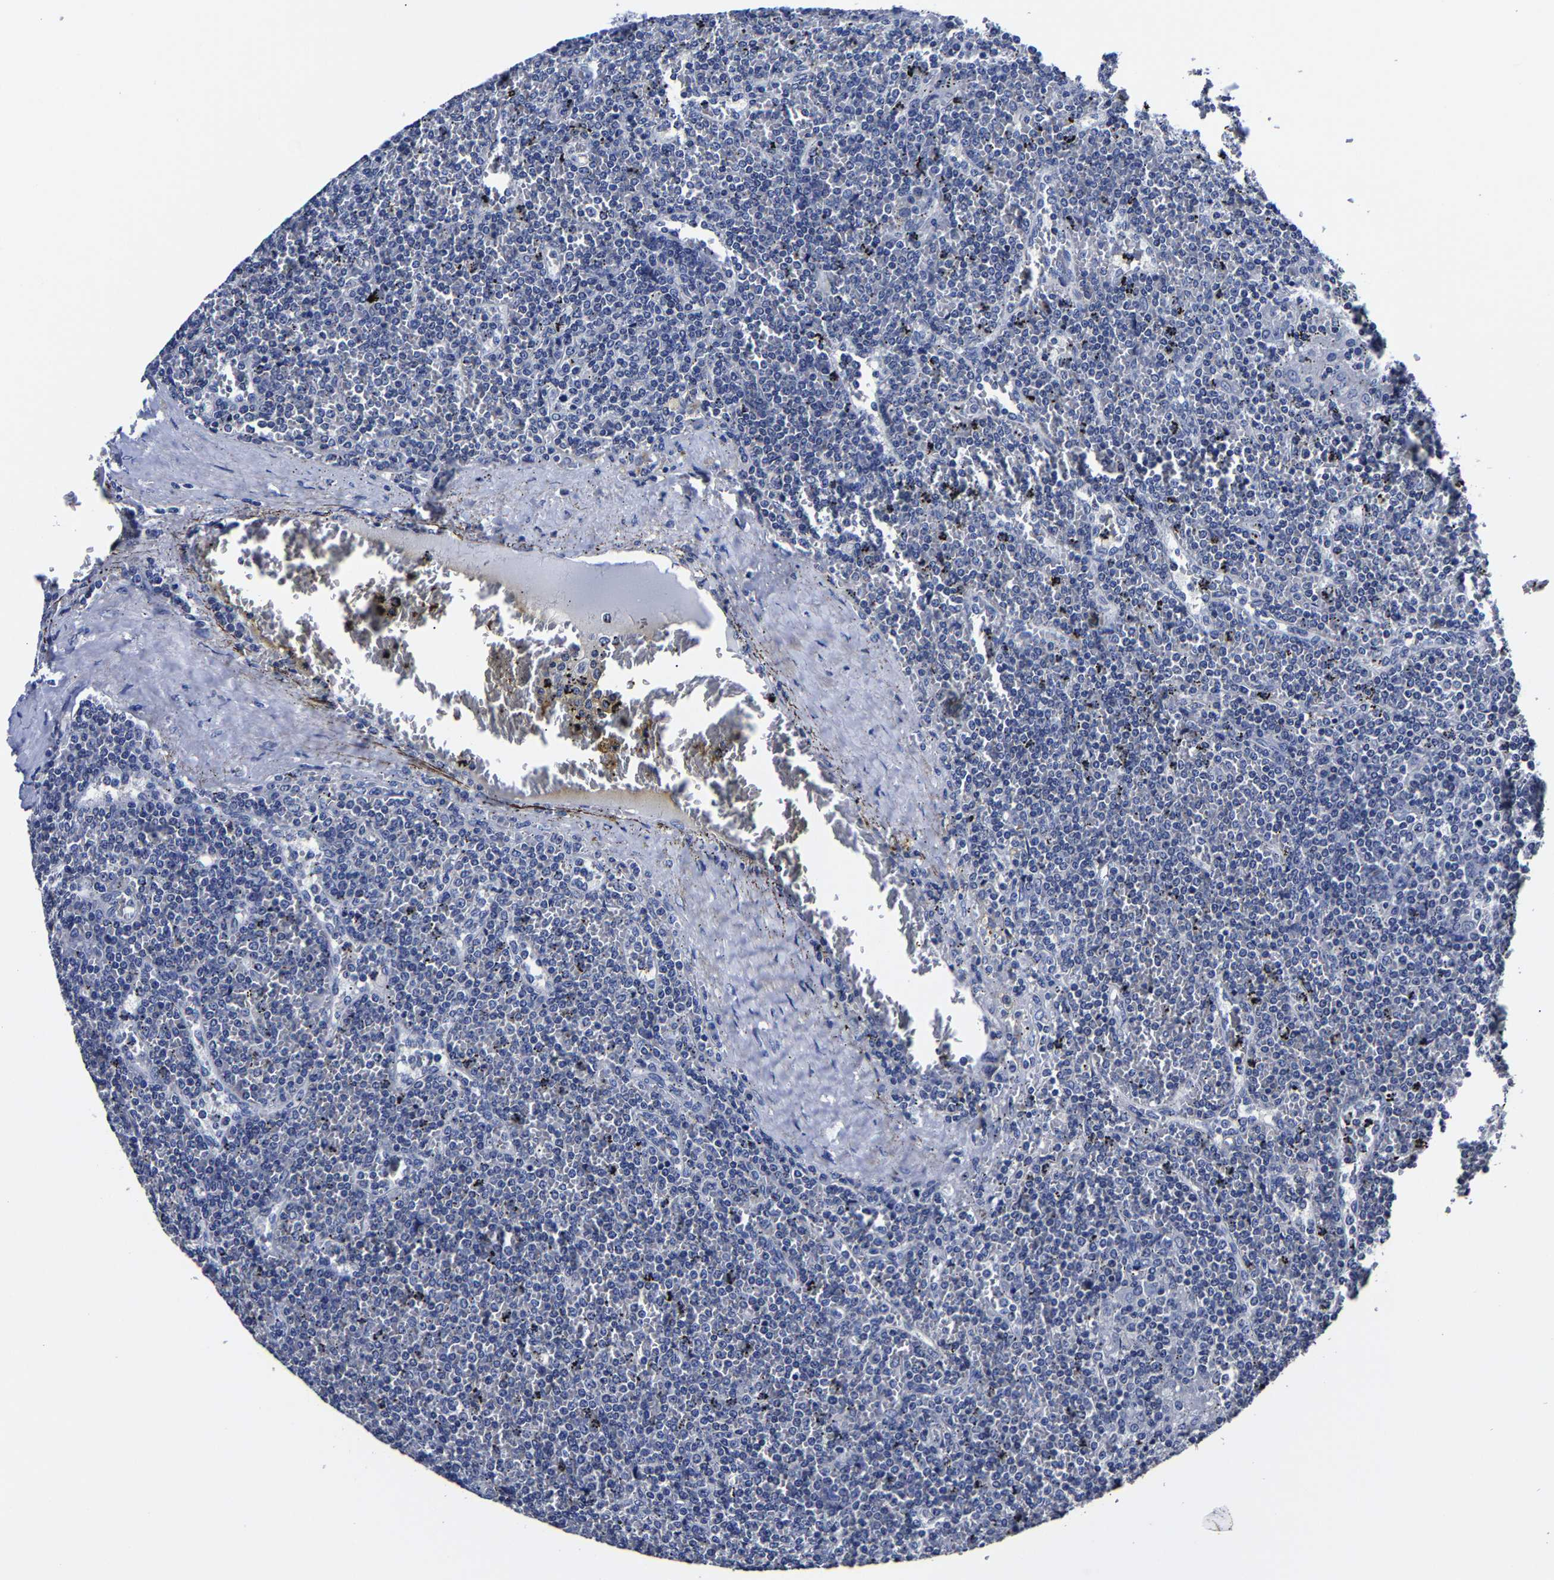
{"staining": {"intensity": "negative", "quantity": "none", "location": "none"}, "tissue": "lymphoma", "cell_type": "Tumor cells", "image_type": "cancer", "snomed": [{"axis": "morphology", "description": "Malignant lymphoma, non-Hodgkin's type, Low grade"}, {"axis": "topography", "description": "Spleen"}], "caption": "High power microscopy micrograph of an immunohistochemistry histopathology image of malignant lymphoma, non-Hodgkin's type (low-grade), revealing no significant positivity in tumor cells. Nuclei are stained in blue.", "gene": "AKAP4", "patient": {"sex": "female", "age": 19}}